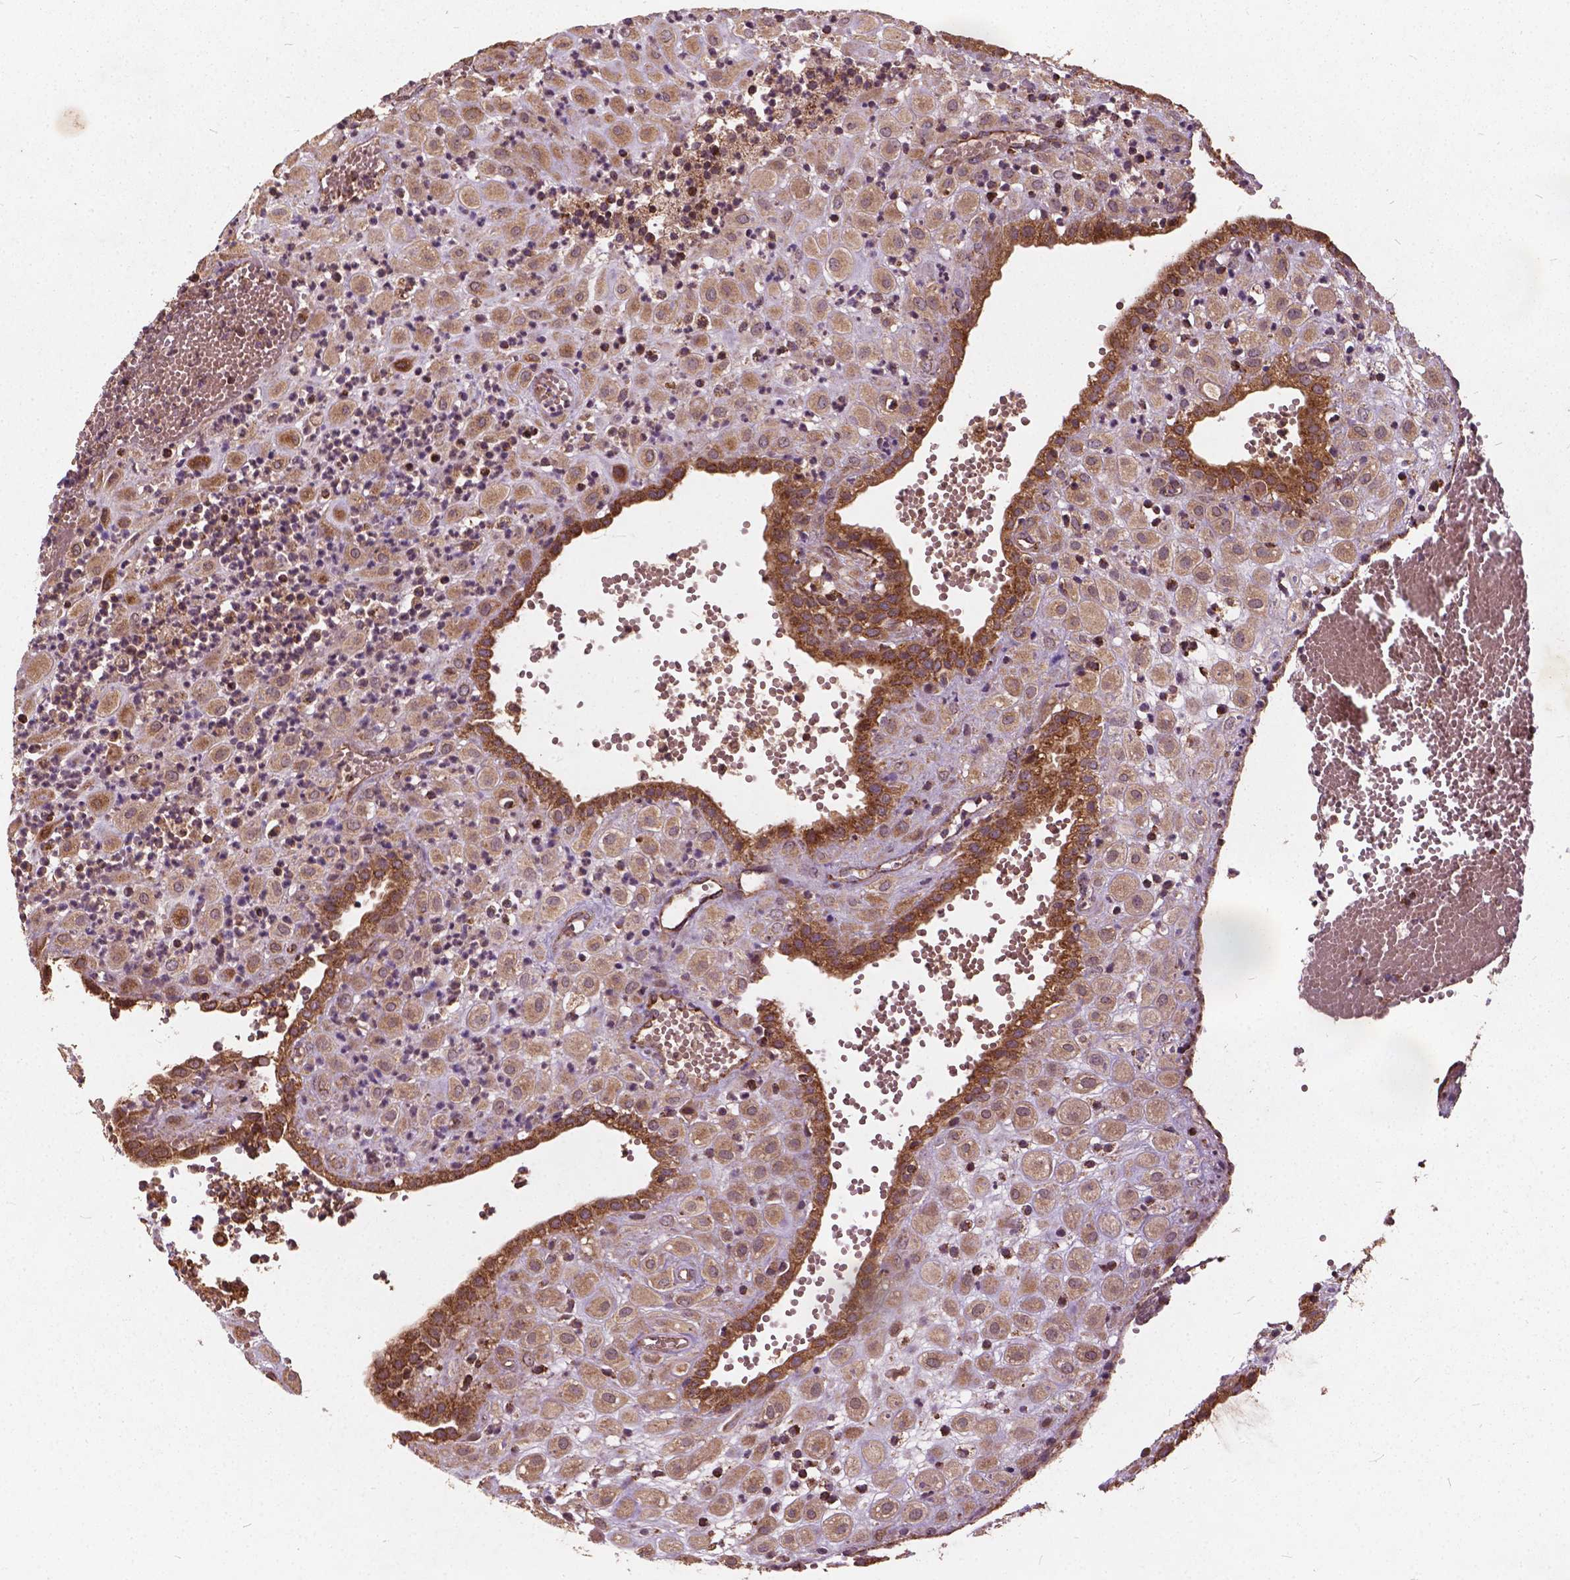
{"staining": {"intensity": "moderate", "quantity": ">75%", "location": "cytoplasmic/membranous"}, "tissue": "placenta", "cell_type": "Decidual cells", "image_type": "normal", "snomed": [{"axis": "morphology", "description": "Normal tissue, NOS"}, {"axis": "topography", "description": "Placenta"}], "caption": "DAB (3,3'-diaminobenzidine) immunohistochemical staining of normal placenta shows moderate cytoplasmic/membranous protein staining in approximately >75% of decidual cells. Using DAB (brown) and hematoxylin (blue) stains, captured at high magnification using brightfield microscopy.", "gene": "UBXN2A", "patient": {"sex": "female", "age": 24}}